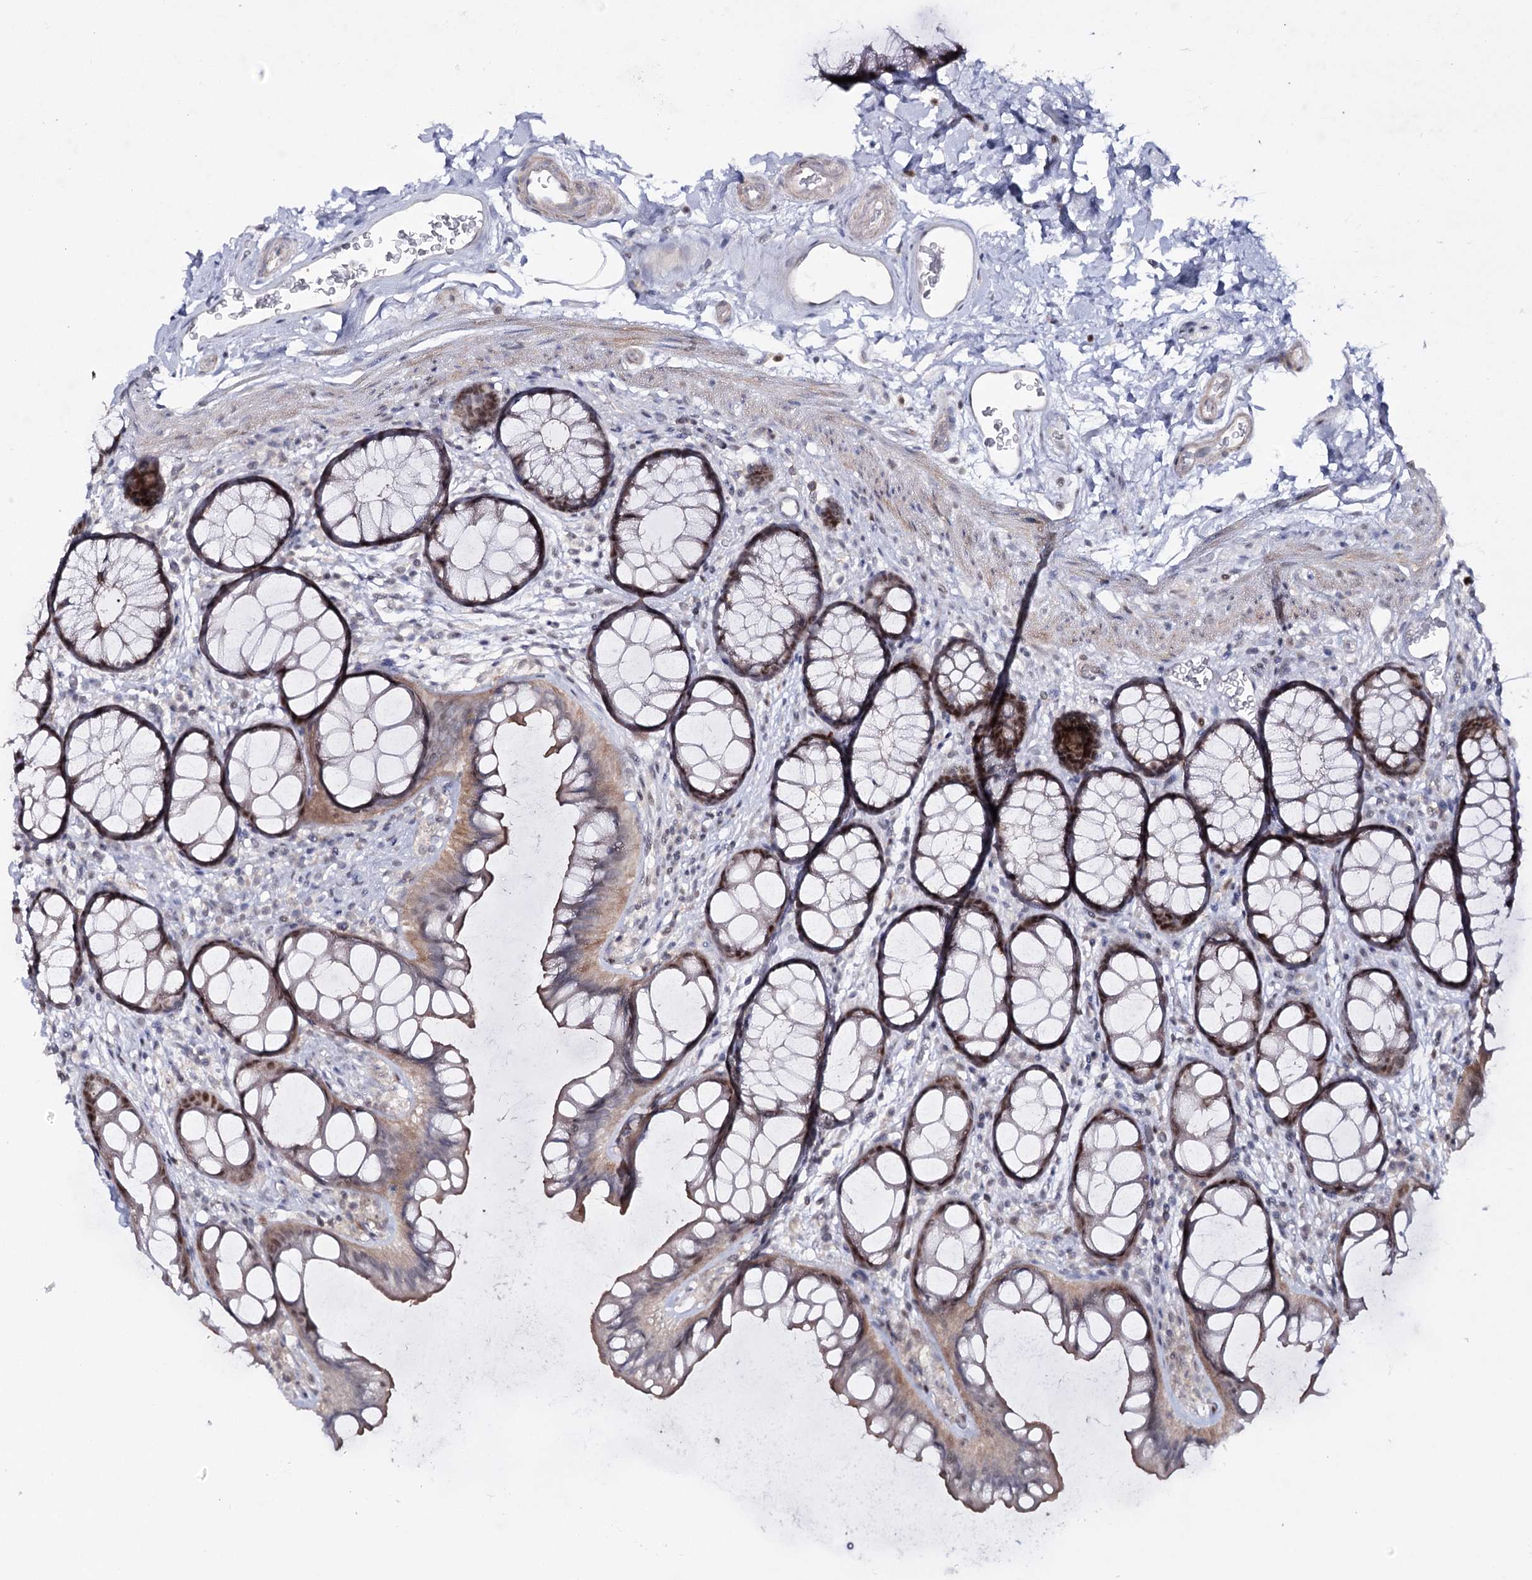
{"staining": {"intensity": "weak", "quantity": ">75%", "location": "nuclear"}, "tissue": "colon", "cell_type": "Endothelial cells", "image_type": "normal", "snomed": [{"axis": "morphology", "description": "Normal tissue, NOS"}, {"axis": "topography", "description": "Colon"}], "caption": "Brown immunohistochemical staining in benign human colon displays weak nuclear staining in approximately >75% of endothelial cells. Nuclei are stained in blue.", "gene": "ZC3H8", "patient": {"sex": "female", "age": 82}}